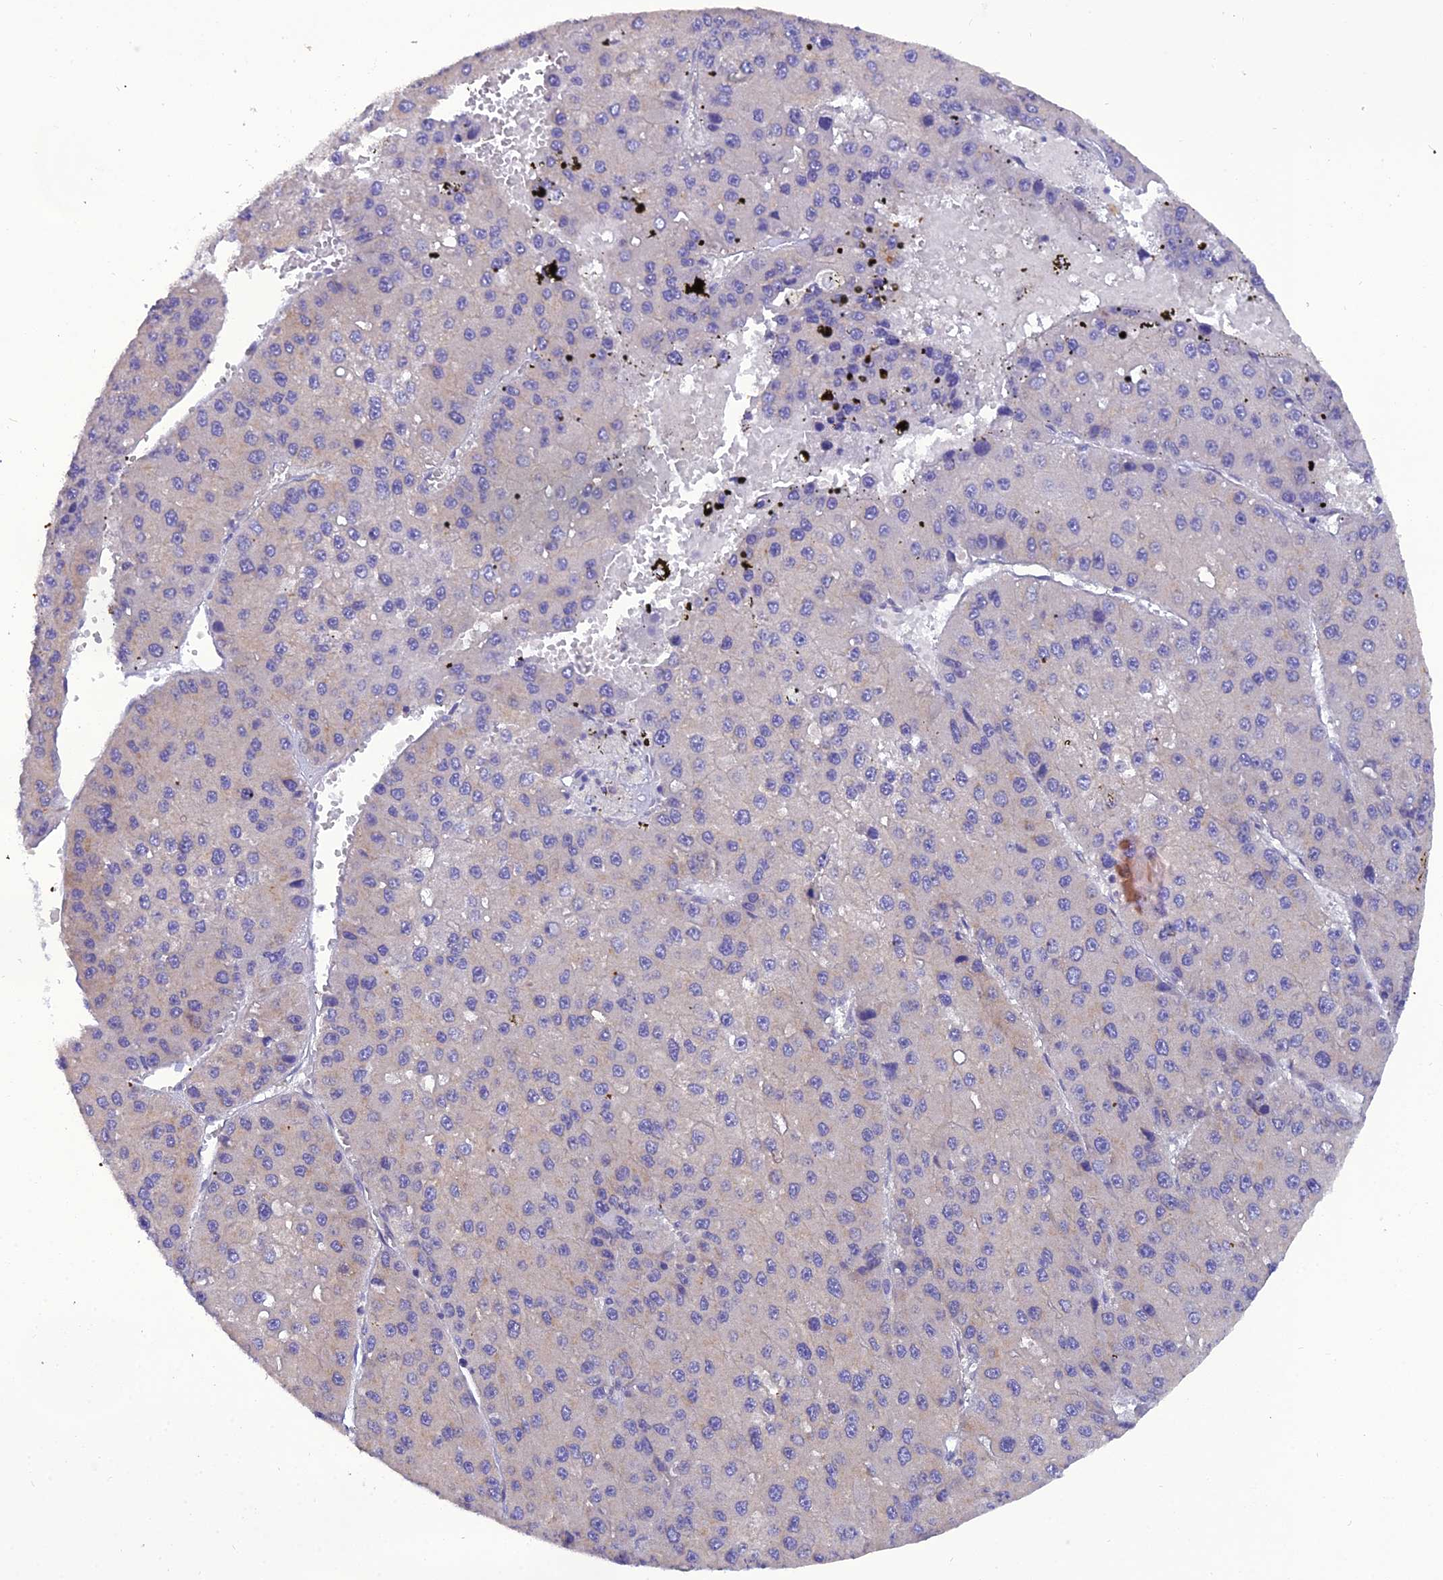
{"staining": {"intensity": "negative", "quantity": "none", "location": "none"}, "tissue": "liver cancer", "cell_type": "Tumor cells", "image_type": "cancer", "snomed": [{"axis": "morphology", "description": "Carcinoma, Hepatocellular, NOS"}, {"axis": "topography", "description": "Liver"}], "caption": "IHC image of hepatocellular carcinoma (liver) stained for a protein (brown), which displays no expression in tumor cells.", "gene": "GOLPH3", "patient": {"sex": "female", "age": 73}}